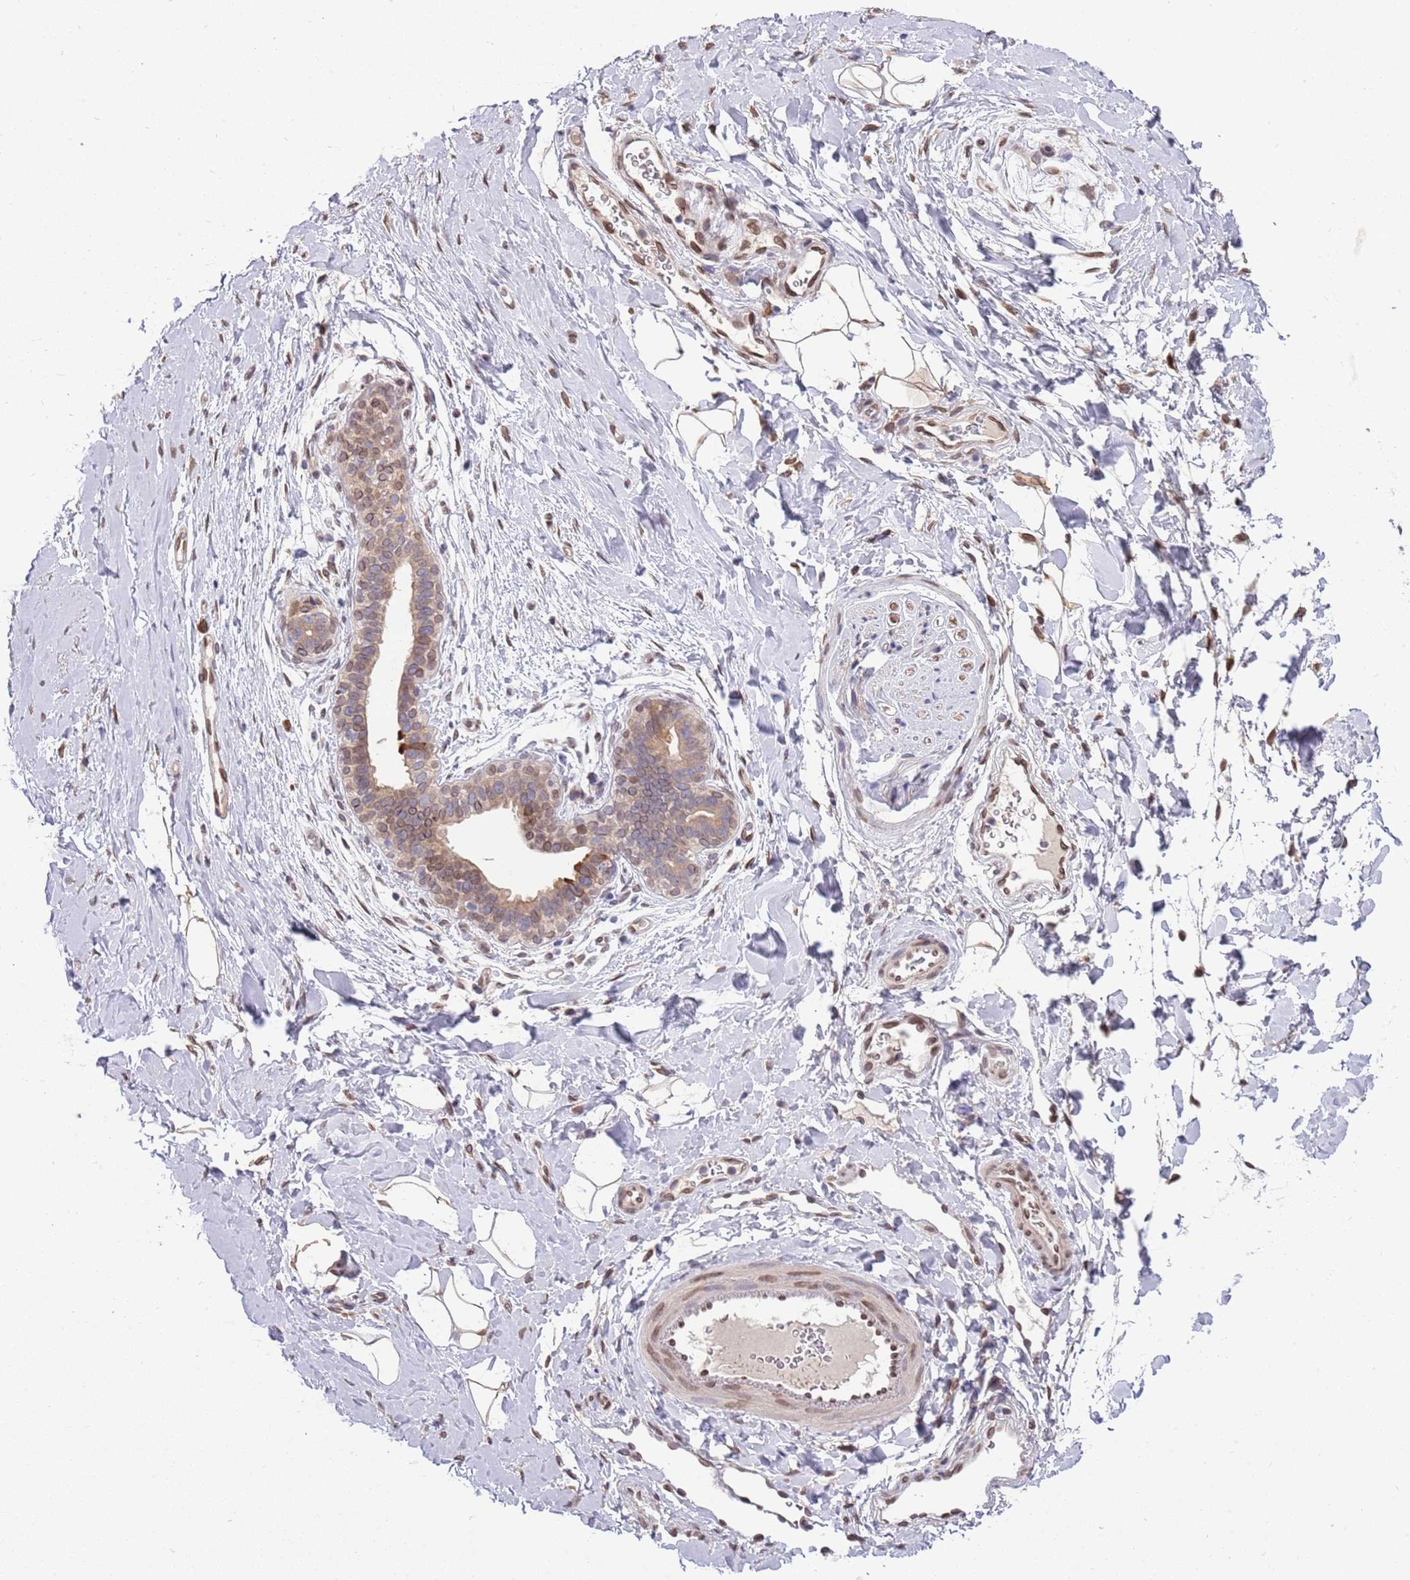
{"staining": {"intensity": "weak", "quantity": ">75%", "location": "cytoplasmic/membranous"}, "tissue": "adipose tissue", "cell_type": "Adipocytes", "image_type": "normal", "snomed": [{"axis": "morphology", "description": "Normal tissue, NOS"}, {"axis": "topography", "description": "Breast"}], "caption": "This image shows benign adipose tissue stained with immunohistochemistry to label a protein in brown. The cytoplasmic/membranous of adipocytes show weak positivity for the protein. Nuclei are counter-stained blue.", "gene": "ZNF665", "patient": {"sex": "female", "age": 26}}